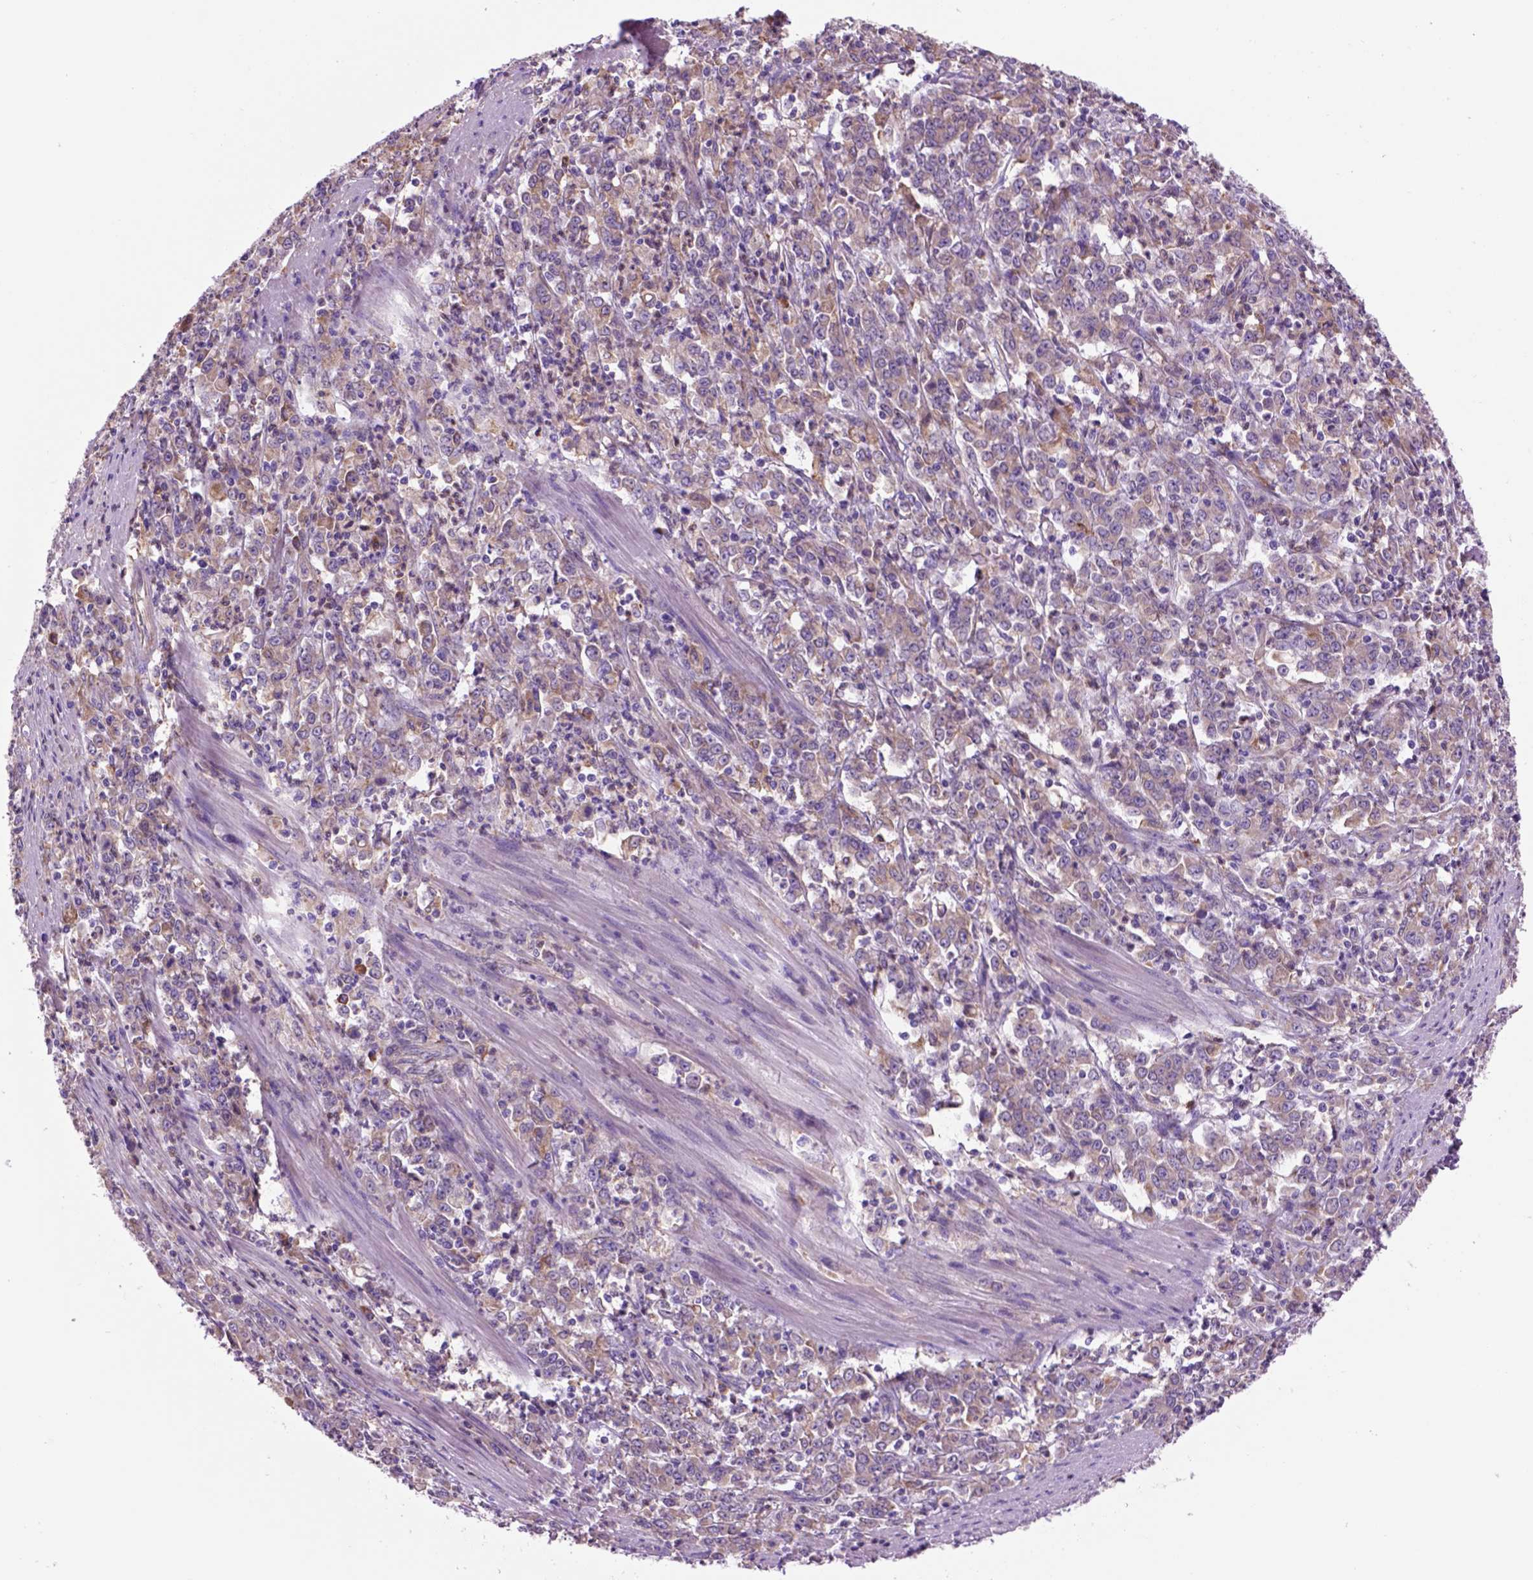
{"staining": {"intensity": "weak", "quantity": "25%-75%", "location": "cytoplasmic/membranous"}, "tissue": "stomach cancer", "cell_type": "Tumor cells", "image_type": "cancer", "snomed": [{"axis": "morphology", "description": "Adenocarcinoma, NOS"}, {"axis": "topography", "description": "Stomach, lower"}], "caption": "An immunohistochemistry (IHC) photomicrograph of neoplastic tissue is shown. Protein staining in brown shows weak cytoplasmic/membranous positivity in stomach cancer (adenocarcinoma) within tumor cells.", "gene": "PIAS3", "patient": {"sex": "female", "age": 71}}